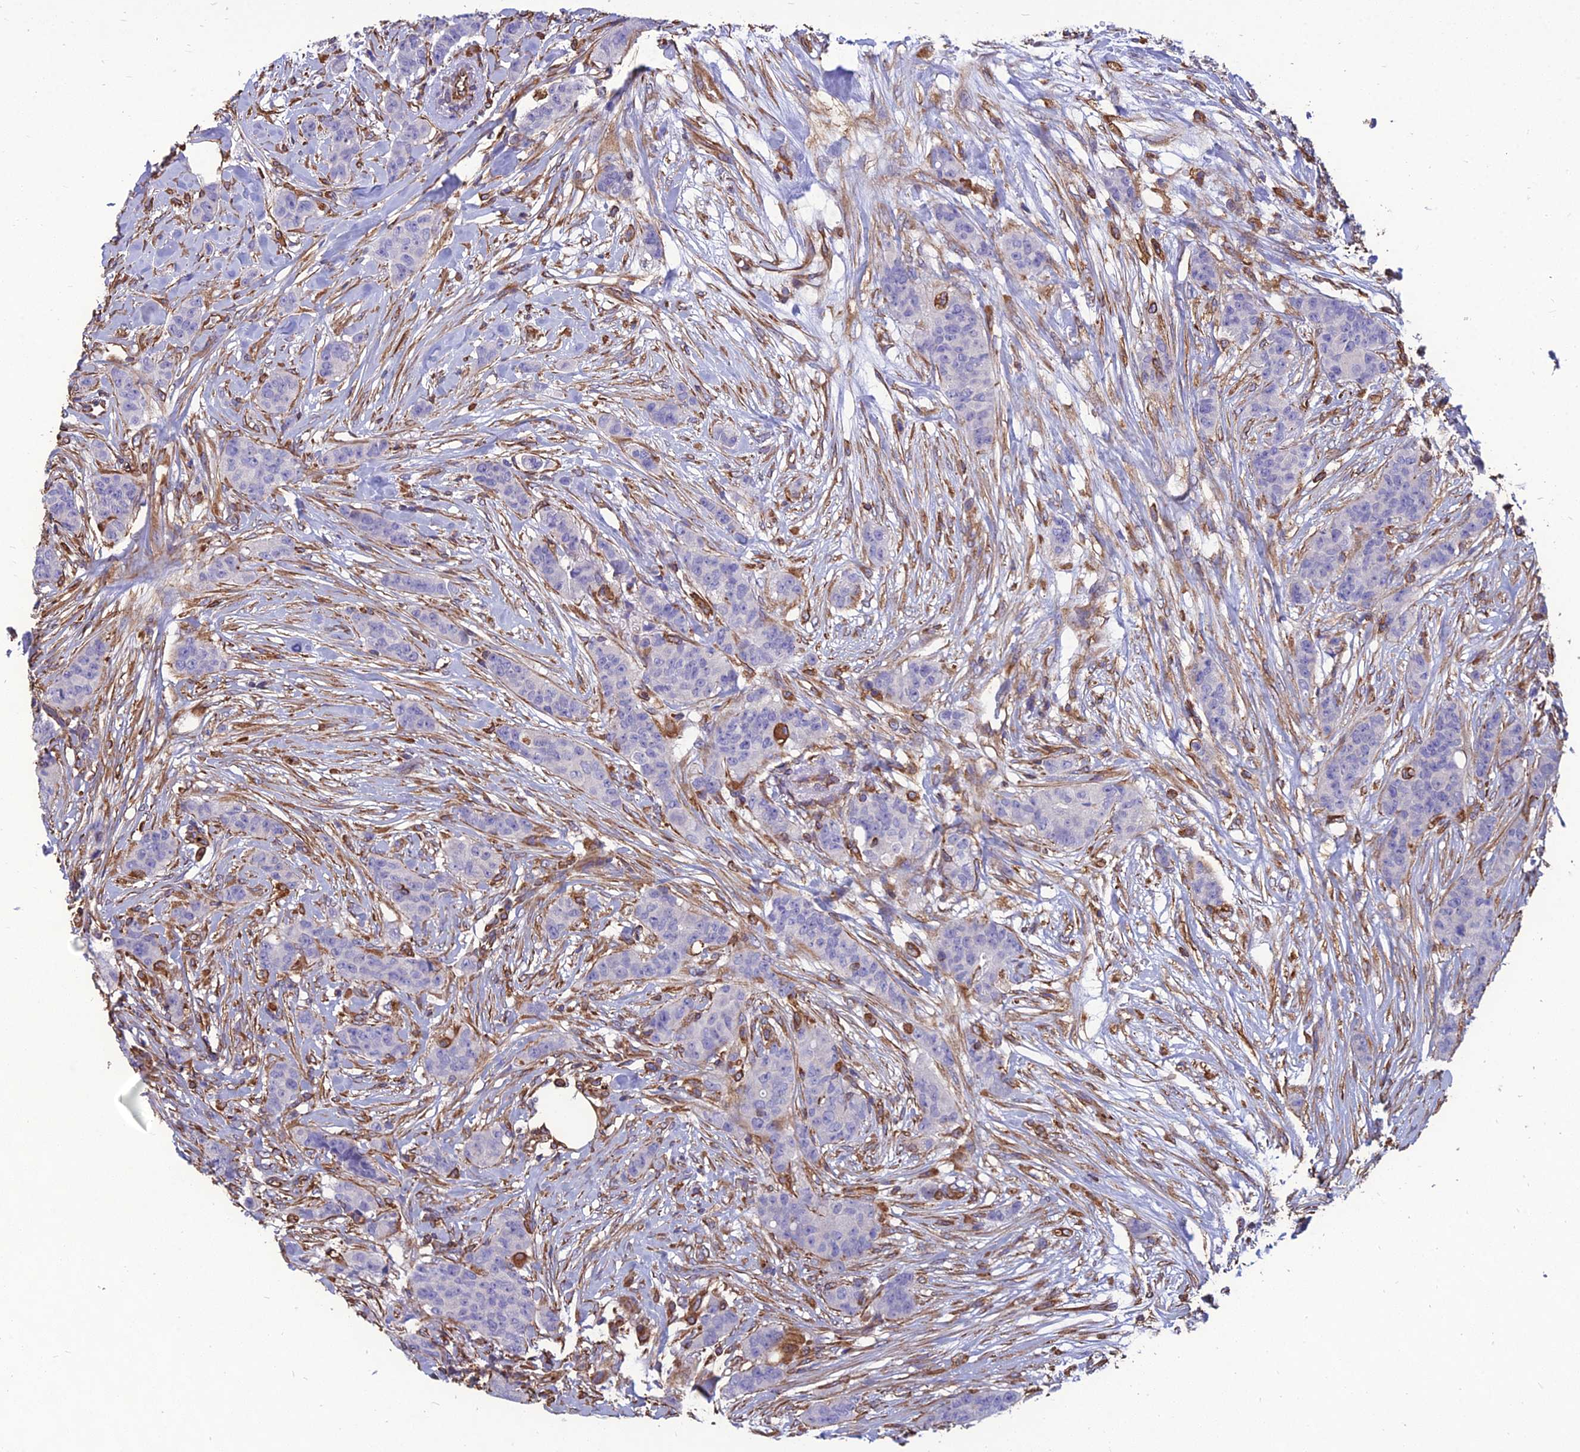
{"staining": {"intensity": "negative", "quantity": "none", "location": "none"}, "tissue": "breast cancer", "cell_type": "Tumor cells", "image_type": "cancer", "snomed": [{"axis": "morphology", "description": "Duct carcinoma"}, {"axis": "topography", "description": "Breast"}], "caption": "A photomicrograph of human breast cancer is negative for staining in tumor cells.", "gene": "PSMD11", "patient": {"sex": "female", "age": 40}}